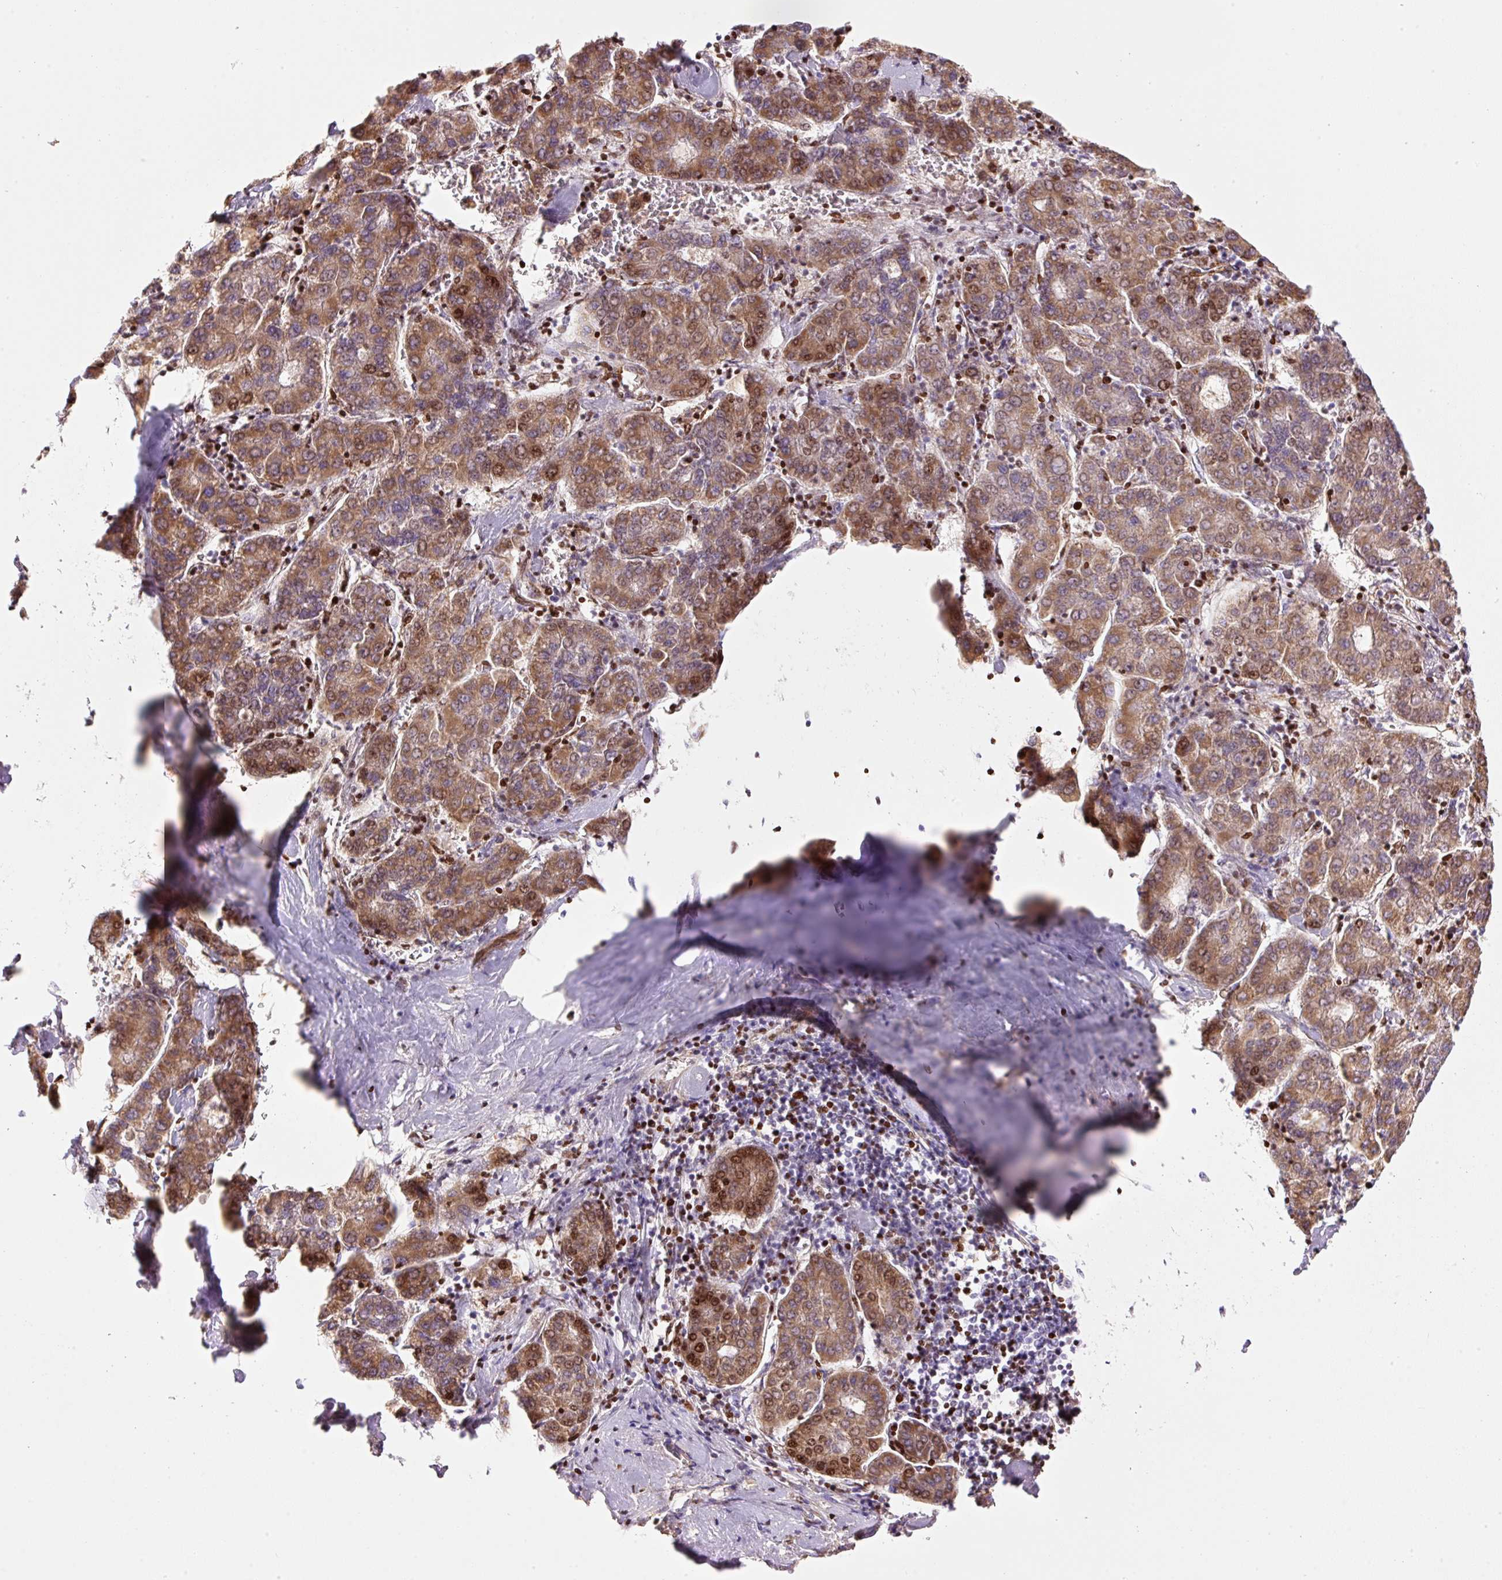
{"staining": {"intensity": "moderate", "quantity": ">75%", "location": "cytoplasmic/membranous,nuclear"}, "tissue": "liver cancer", "cell_type": "Tumor cells", "image_type": "cancer", "snomed": [{"axis": "morphology", "description": "Carcinoma, Hepatocellular, NOS"}, {"axis": "topography", "description": "Liver"}], "caption": "A brown stain labels moderate cytoplasmic/membranous and nuclear staining of a protein in liver cancer tumor cells.", "gene": "TMEM8B", "patient": {"sex": "male", "age": 65}}